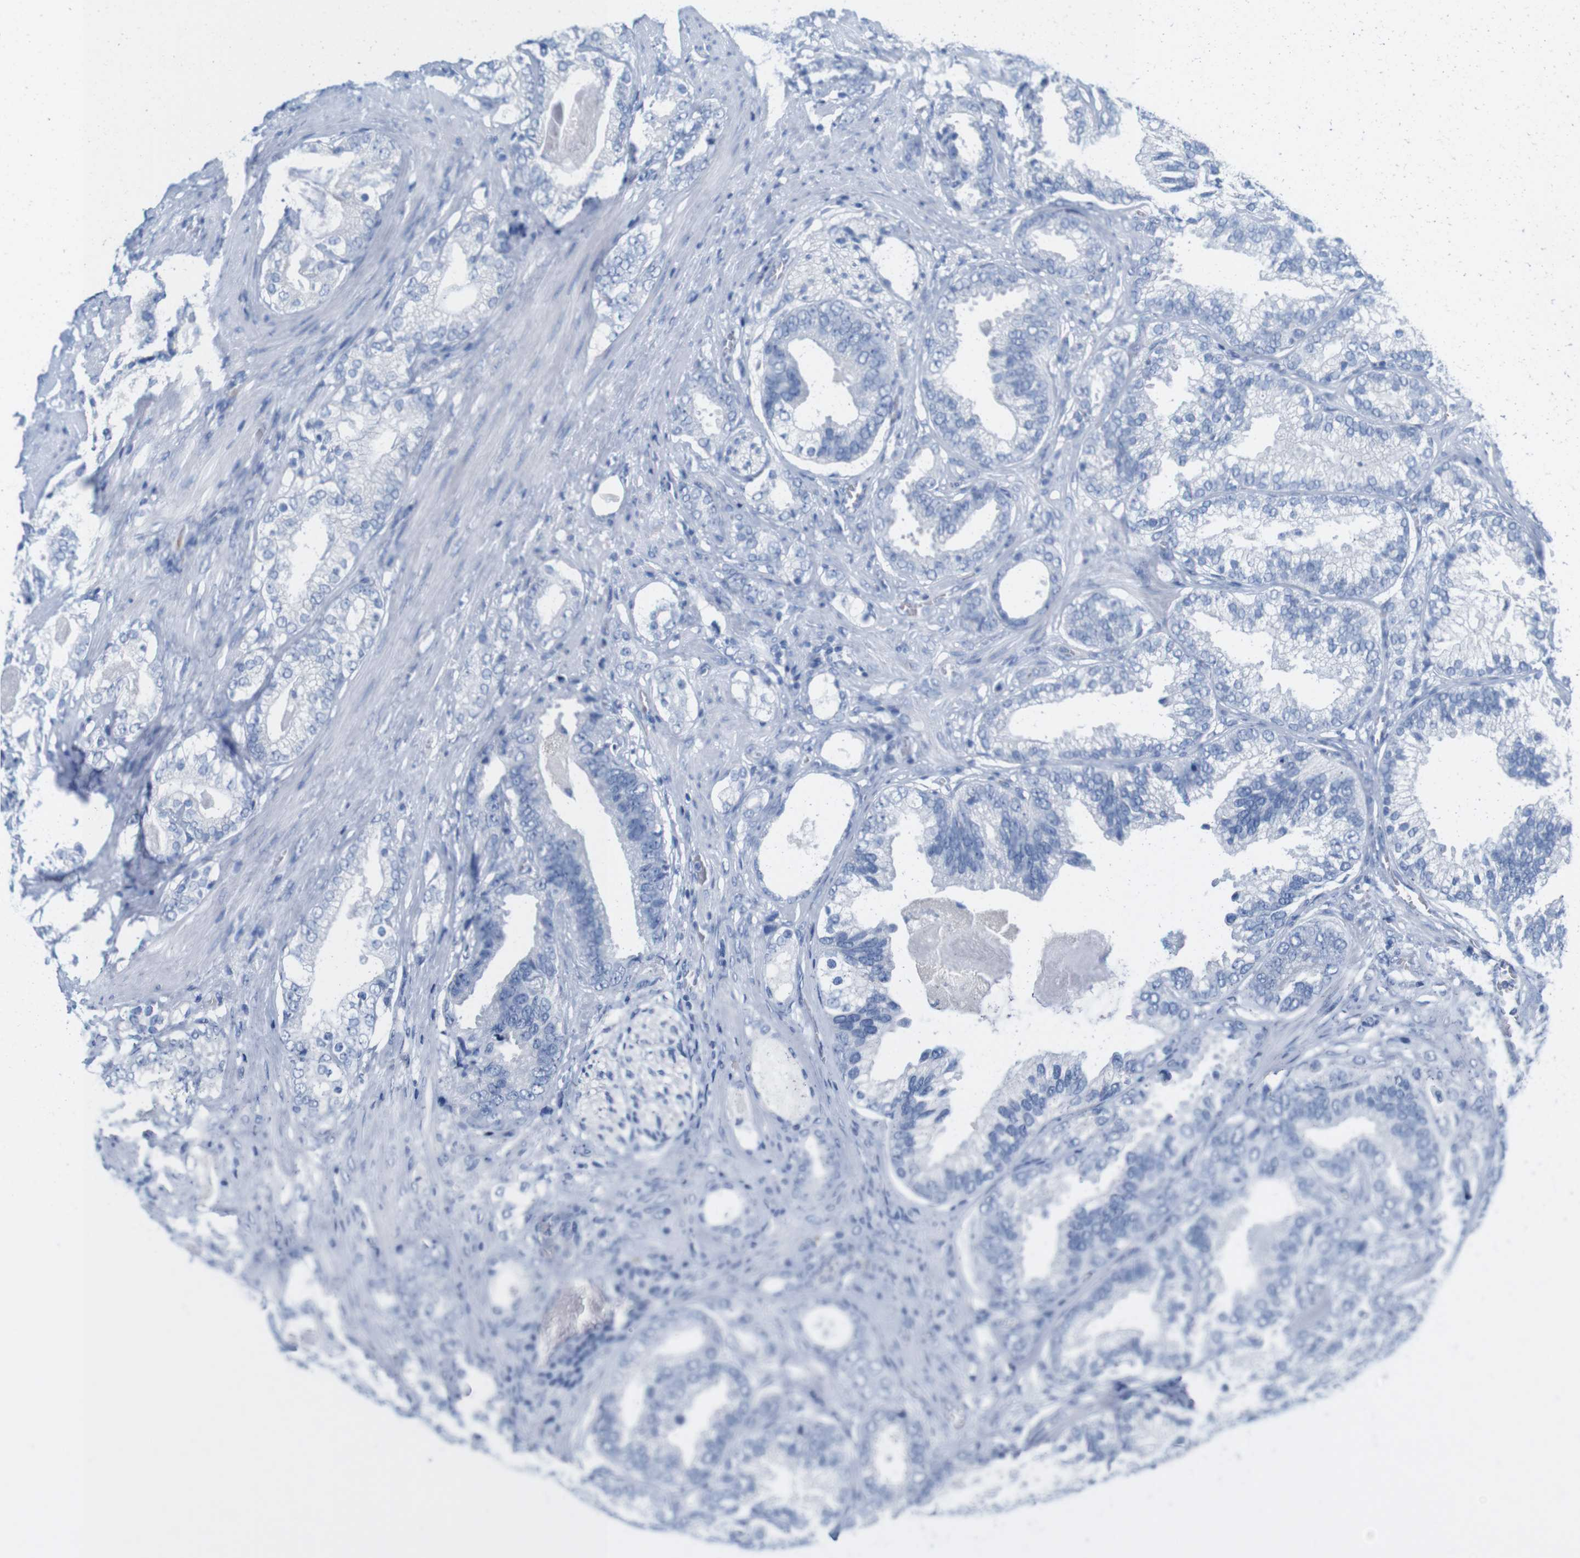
{"staining": {"intensity": "negative", "quantity": "none", "location": "none"}, "tissue": "prostate cancer", "cell_type": "Tumor cells", "image_type": "cancer", "snomed": [{"axis": "morphology", "description": "Adenocarcinoma, Low grade"}, {"axis": "topography", "description": "Prostate"}], "caption": "The immunohistochemistry (IHC) histopathology image has no significant positivity in tumor cells of prostate adenocarcinoma (low-grade) tissue.", "gene": "IGSF8", "patient": {"sex": "male", "age": 59}}